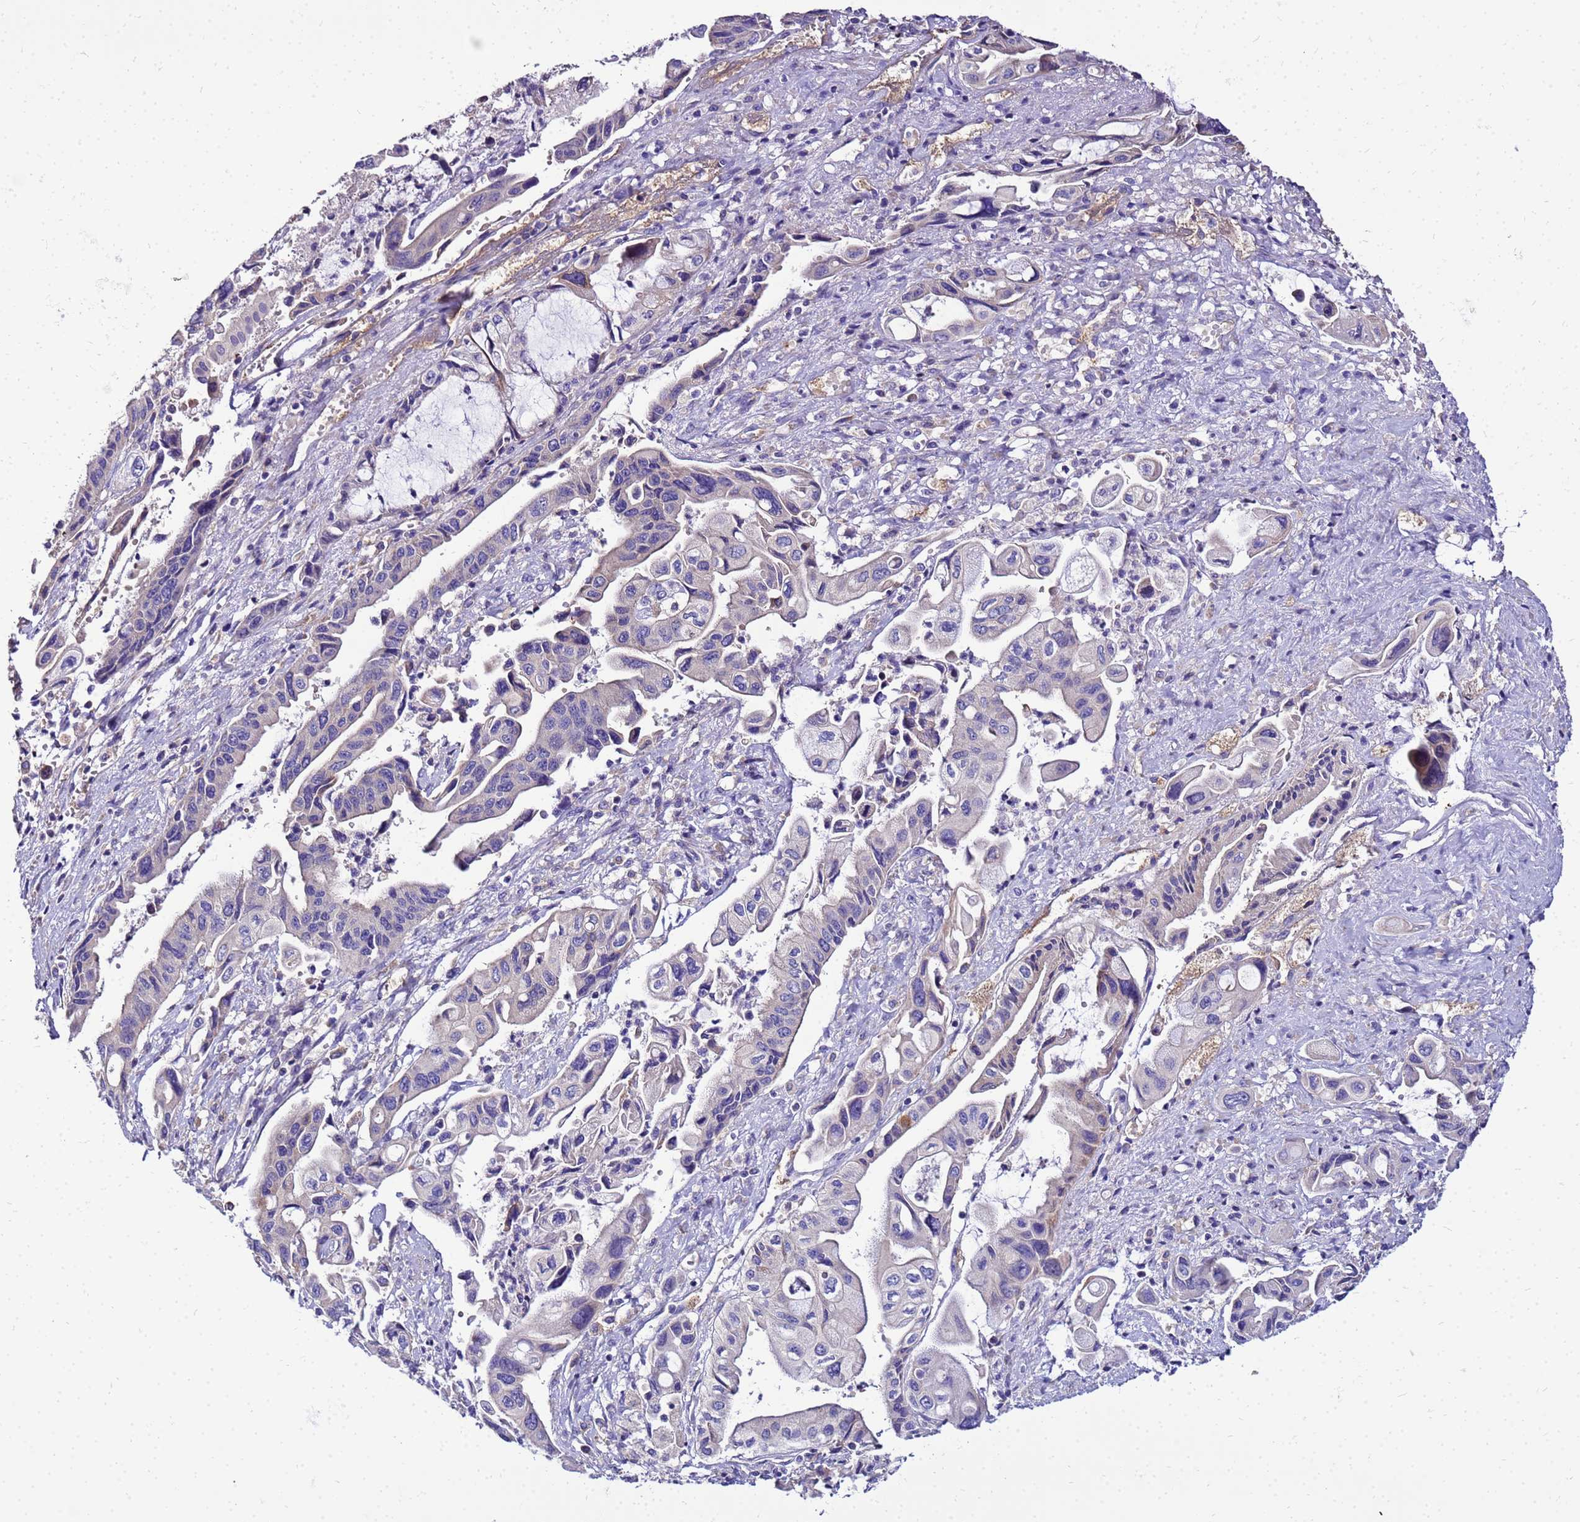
{"staining": {"intensity": "negative", "quantity": "none", "location": "none"}, "tissue": "pancreatic cancer", "cell_type": "Tumor cells", "image_type": "cancer", "snomed": [{"axis": "morphology", "description": "Adenocarcinoma, NOS"}, {"axis": "topography", "description": "Pancreas"}], "caption": "Histopathology image shows no protein positivity in tumor cells of pancreatic cancer tissue.", "gene": "HERC5", "patient": {"sex": "female", "age": 50}}